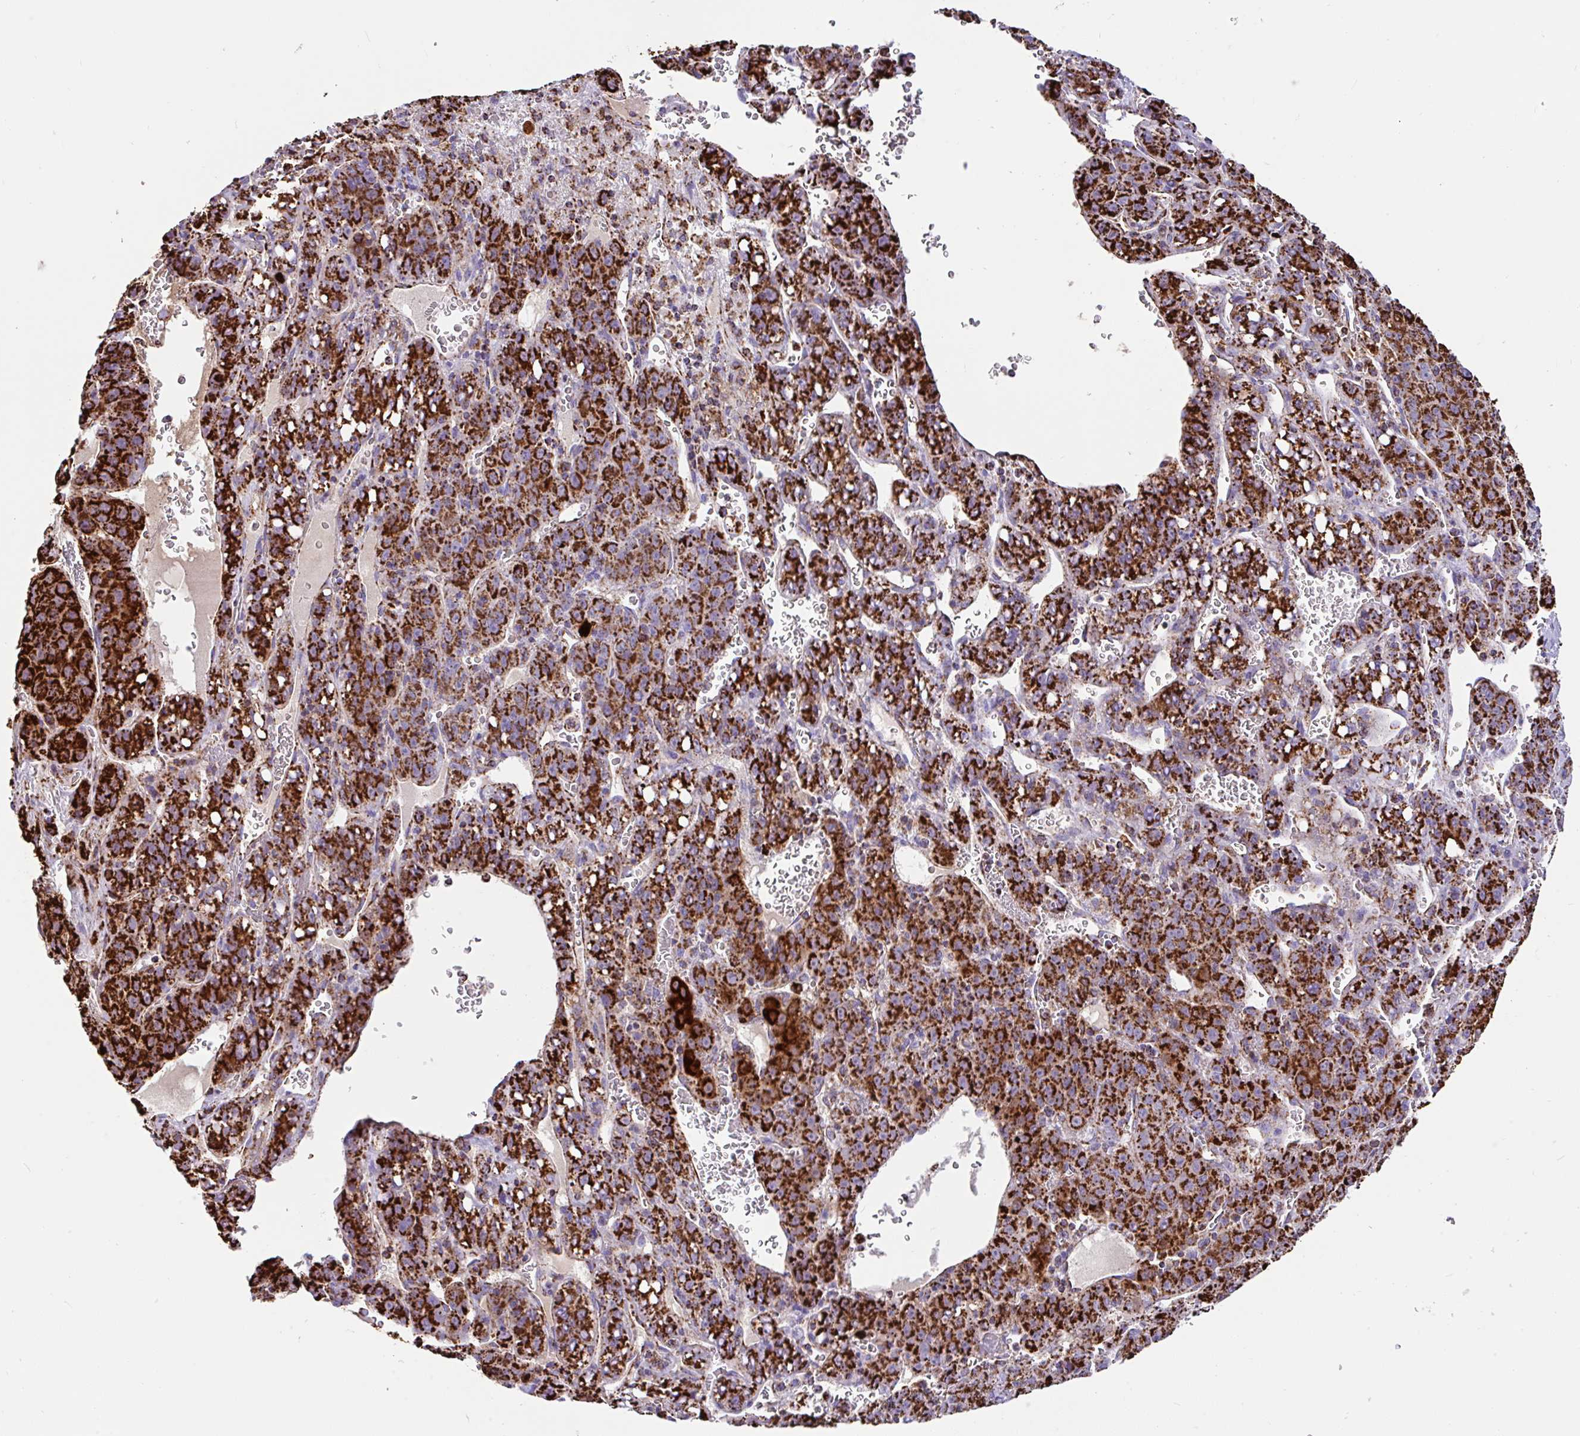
{"staining": {"intensity": "strong", "quantity": ">75%", "location": "cytoplasmic/membranous"}, "tissue": "liver cancer", "cell_type": "Tumor cells", "image_type": "cancer", "snomed": [{"axis": "morphology", "description": "Carcinoma, Hepatocellular, NOS"}, {"axis": "topography", "description": "Liver"}], "caption": "Immunohistochemical staining of human liver cancer (hepatocellular carcinoma) reveals high levels of strong cytoplasmic/membranous protein expression in about >75% of tumor cells. (DAB = brown stain, brightfield microscopy at high magnification).", "gene": "ANKRD33B", "patient": {"sex": "female", "age": 53}}